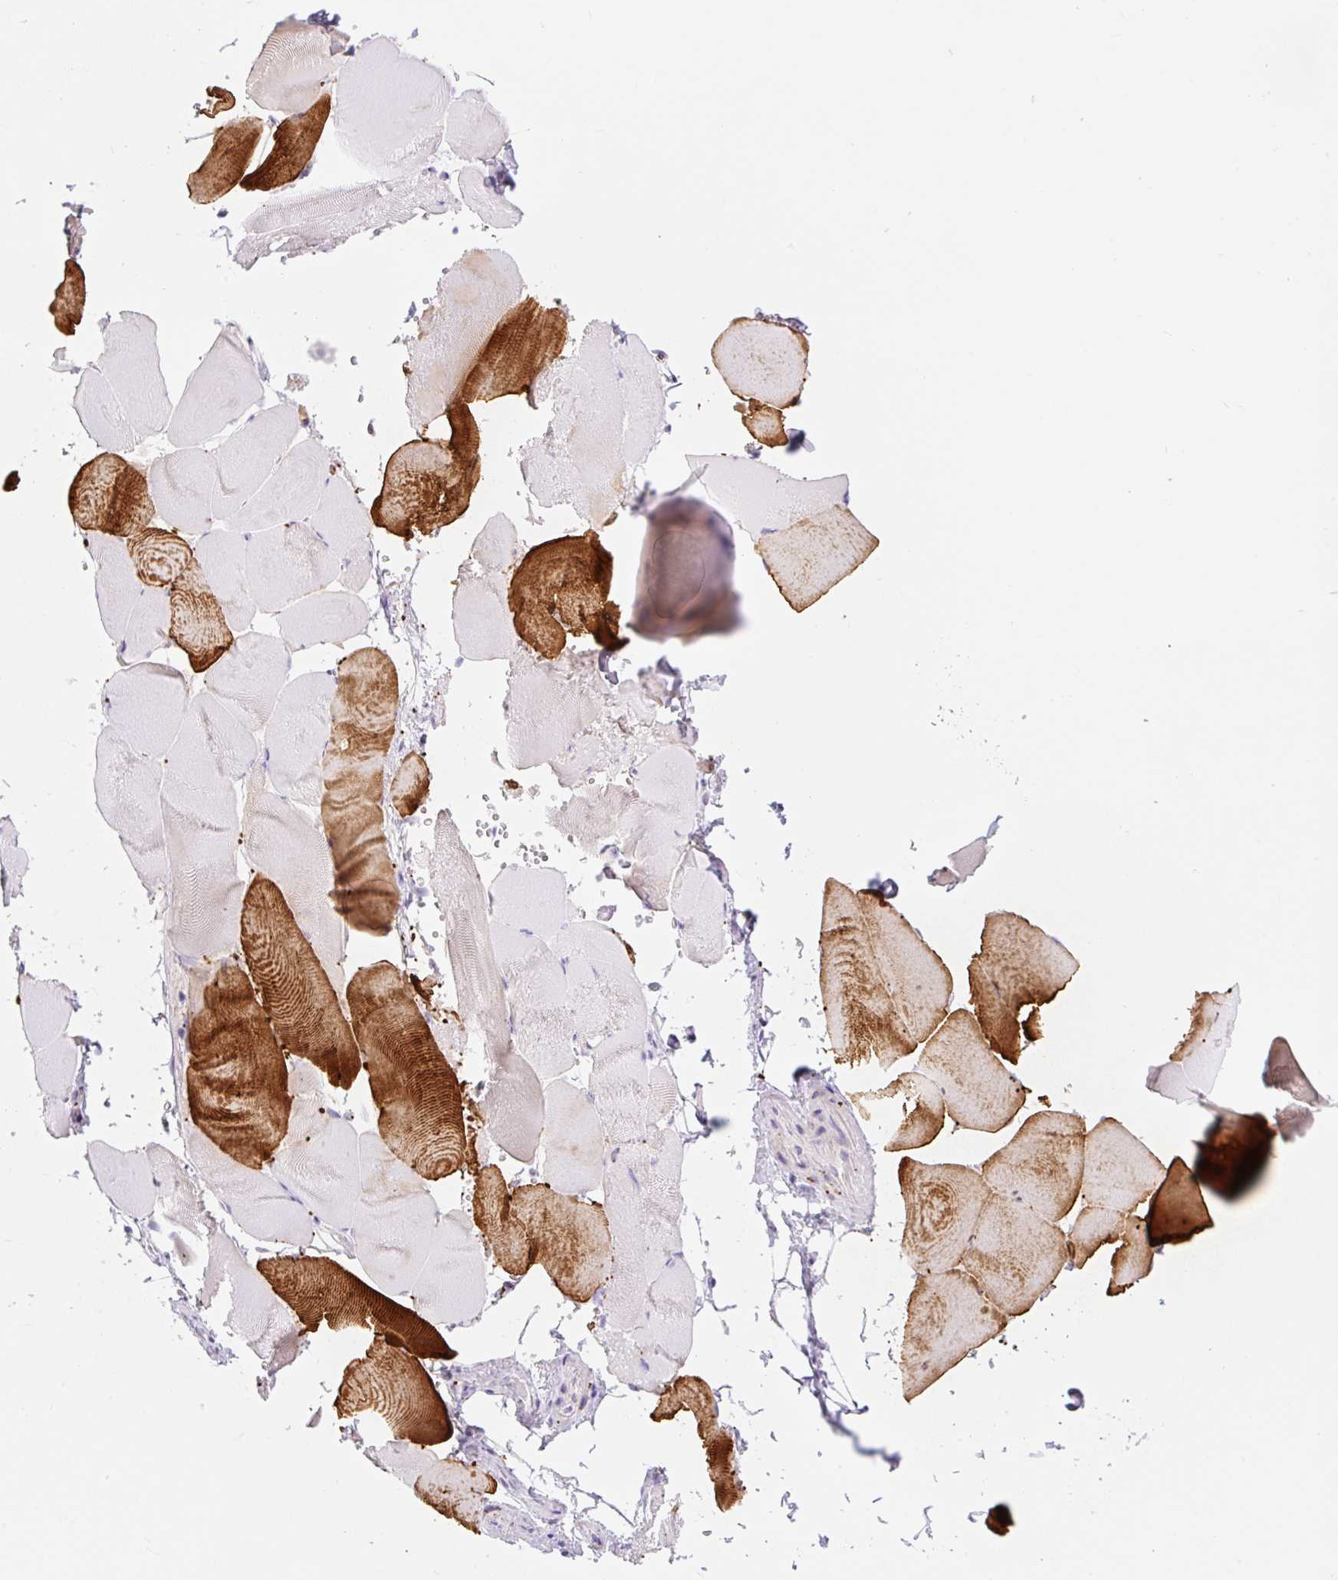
{"staining": {"intensity": "strong", "quantity": "25%-75%", "location": "cytoplasmic/membranous"}, "tissue": "skeletal muscle", "cell_type": "Myocytes", "image_type": "normal", "snomed": [{"axis": "morphology", "description": "Normal tissue, NOS"}, {"axis": "topography", "description": "Skeletal muscle"}], "caption": "Benign skeletal muscle exhibits strong cytoplasmic/membranous expression in about 25%-75% of myocytes.", "gene": "FOCAD", "patient": {"sex": "female", "age": 64}}